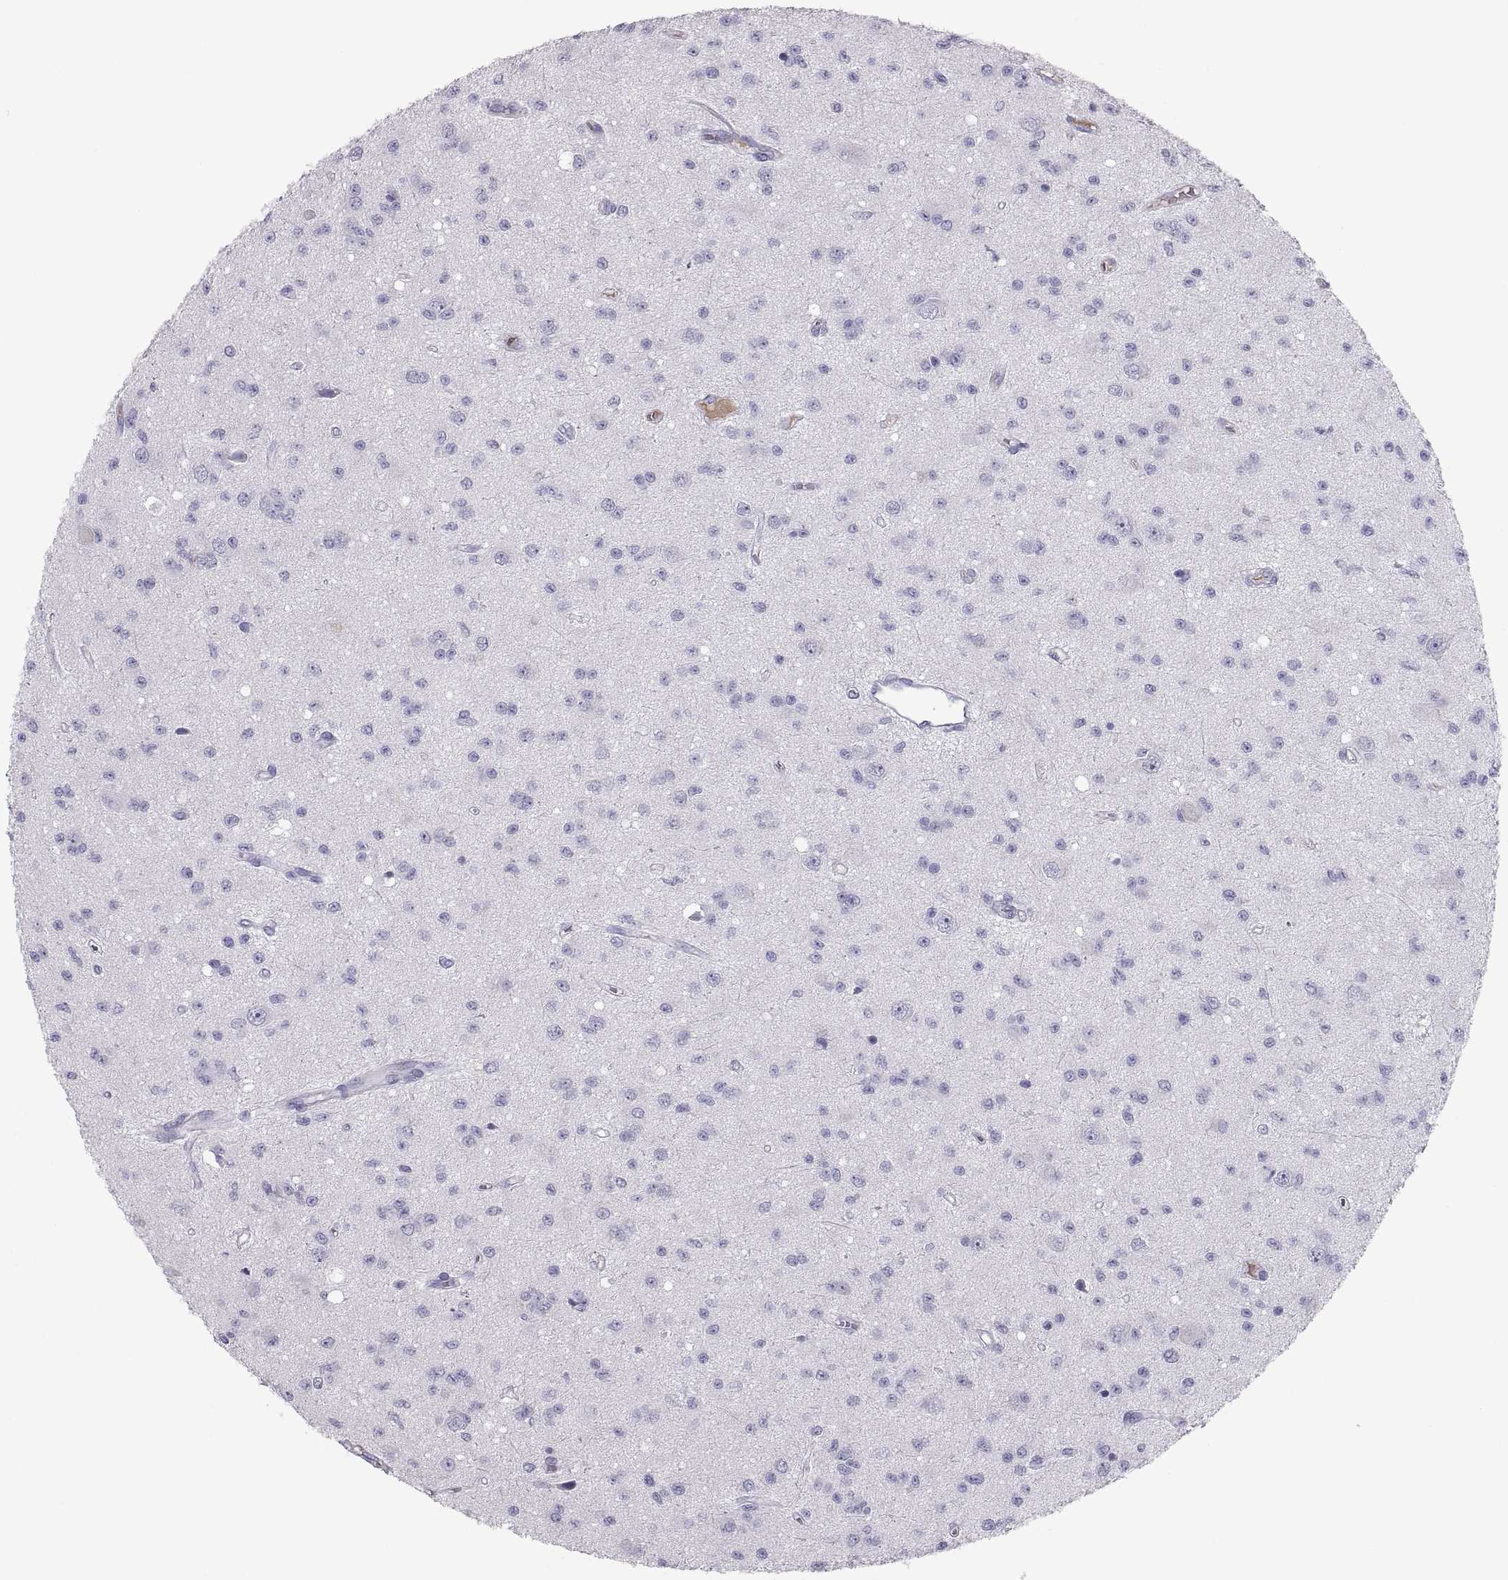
{"staining": {"intensity": "negative", "quantity": "none", "location": "none"}, "tissue": "glioma", "cell_type": "Tumor cells", "image_type": "cancer", "snomed": [{"axis": "morphology", "description": "Glioma, malignant, Low grade"}, {"axis": "topography", "description": "Brain"}], "caption": "Immunohistochemistry (IHC) of human glioma exhibits no expression in tumor cells. The staining was performed using DAB to visualize the protein expression in brown, while the nuclei were stained in blue with hematoxylin (Magnification: 20x).", "gene": "MAGEB2", "patient": {"sex": "female", "age": 45}}